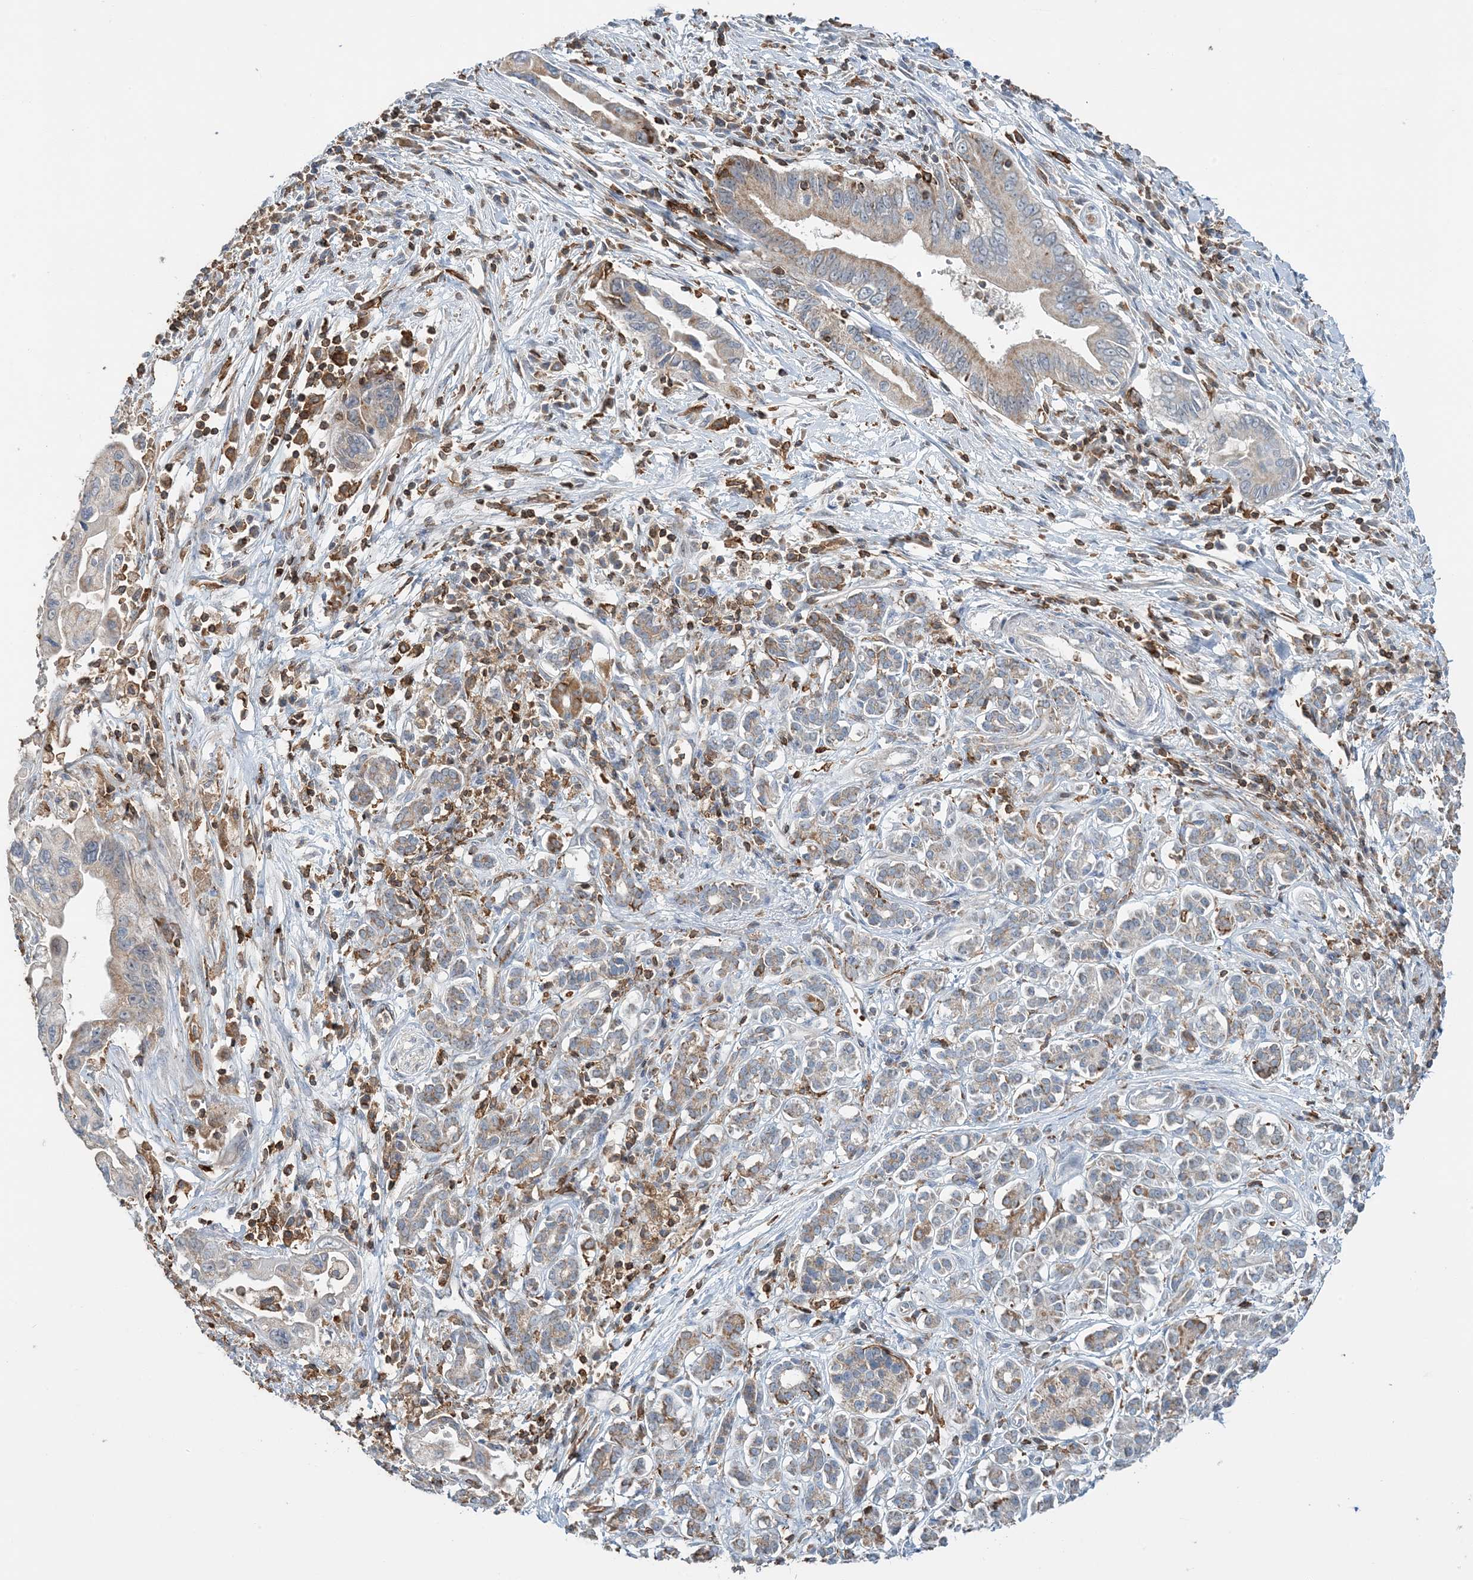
{"staining": {"intensity": "weak", "quantity": "25%-75%", "location": "cytoplasmic/membranous"}, "tissue": "pancreatic cancer", "cell_type": "Tumor cells", "image_type": "cancer", "snomed": [{"axis": "morphology", "description": "Adenocarcinoma, NOS"}, {"axis": "topography", "description": "Pancreas"}], "caption": "Pancreatic cancer (adenocarcinoma) stained with a protein marker exhibits weak staining in tumor cells.", "gene": "TMLHE", "patient": {"sex": "male", "age": 78}}